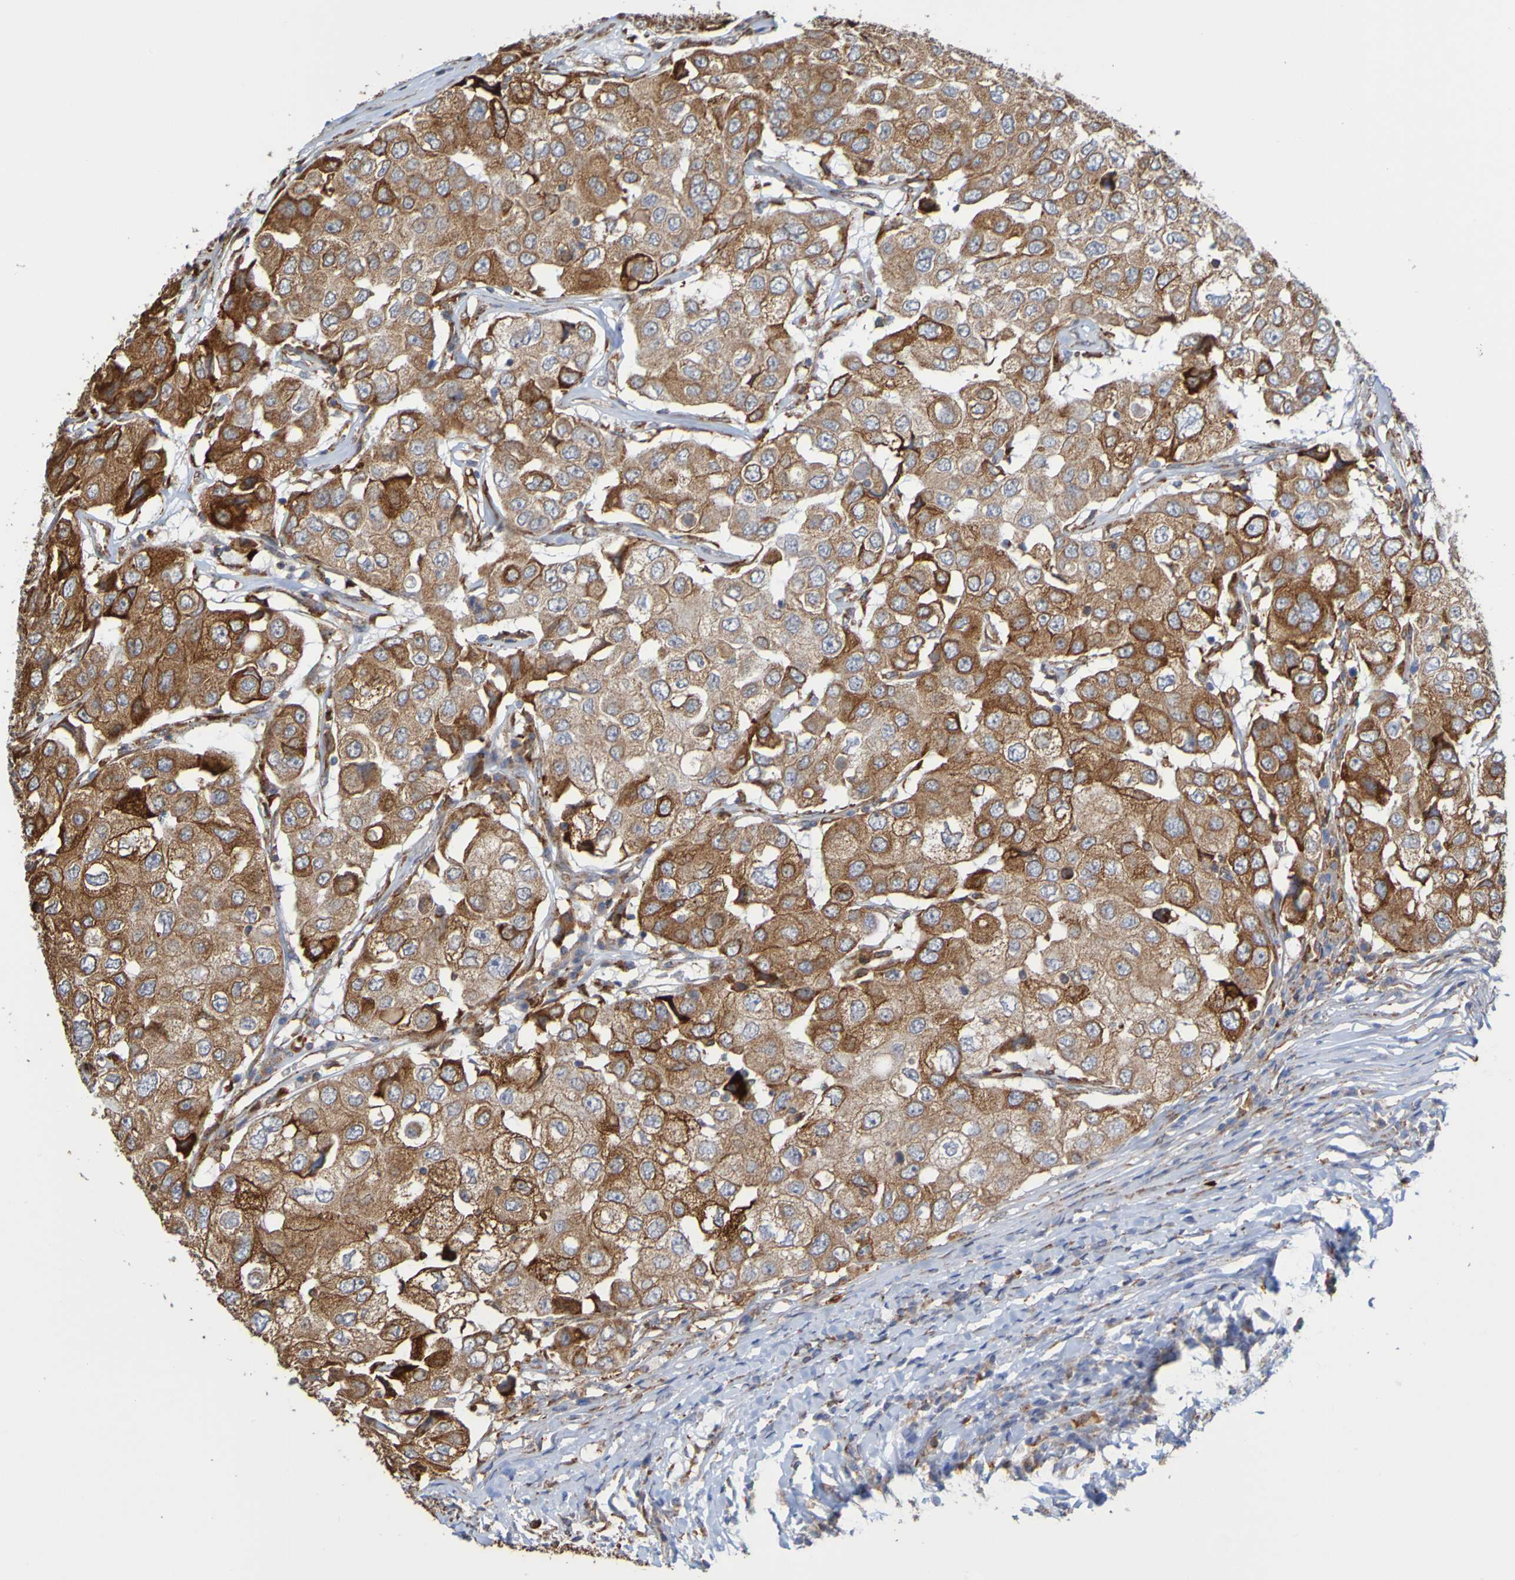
{"staining": {"intensity": "strong", "quantity": ">75%", "location": "cytoplasmic/membranous"}, "tissue": "breast cancer", "cell_type": "Tumor cells", "image_type": "cancer", "snomed": [{"axis": "morphology", "description": "Duct carcinoma"}, {"axis": "topography", "description": "Breast"}], "caption": "Breast intraductal carcinoma stained with immunohistochemistry exhibits strong cytoplasmic/membranous expression in about >75% of tumor cells.", "gene": "PDIA3", "patient": {"sex": "female", "age": 27}}